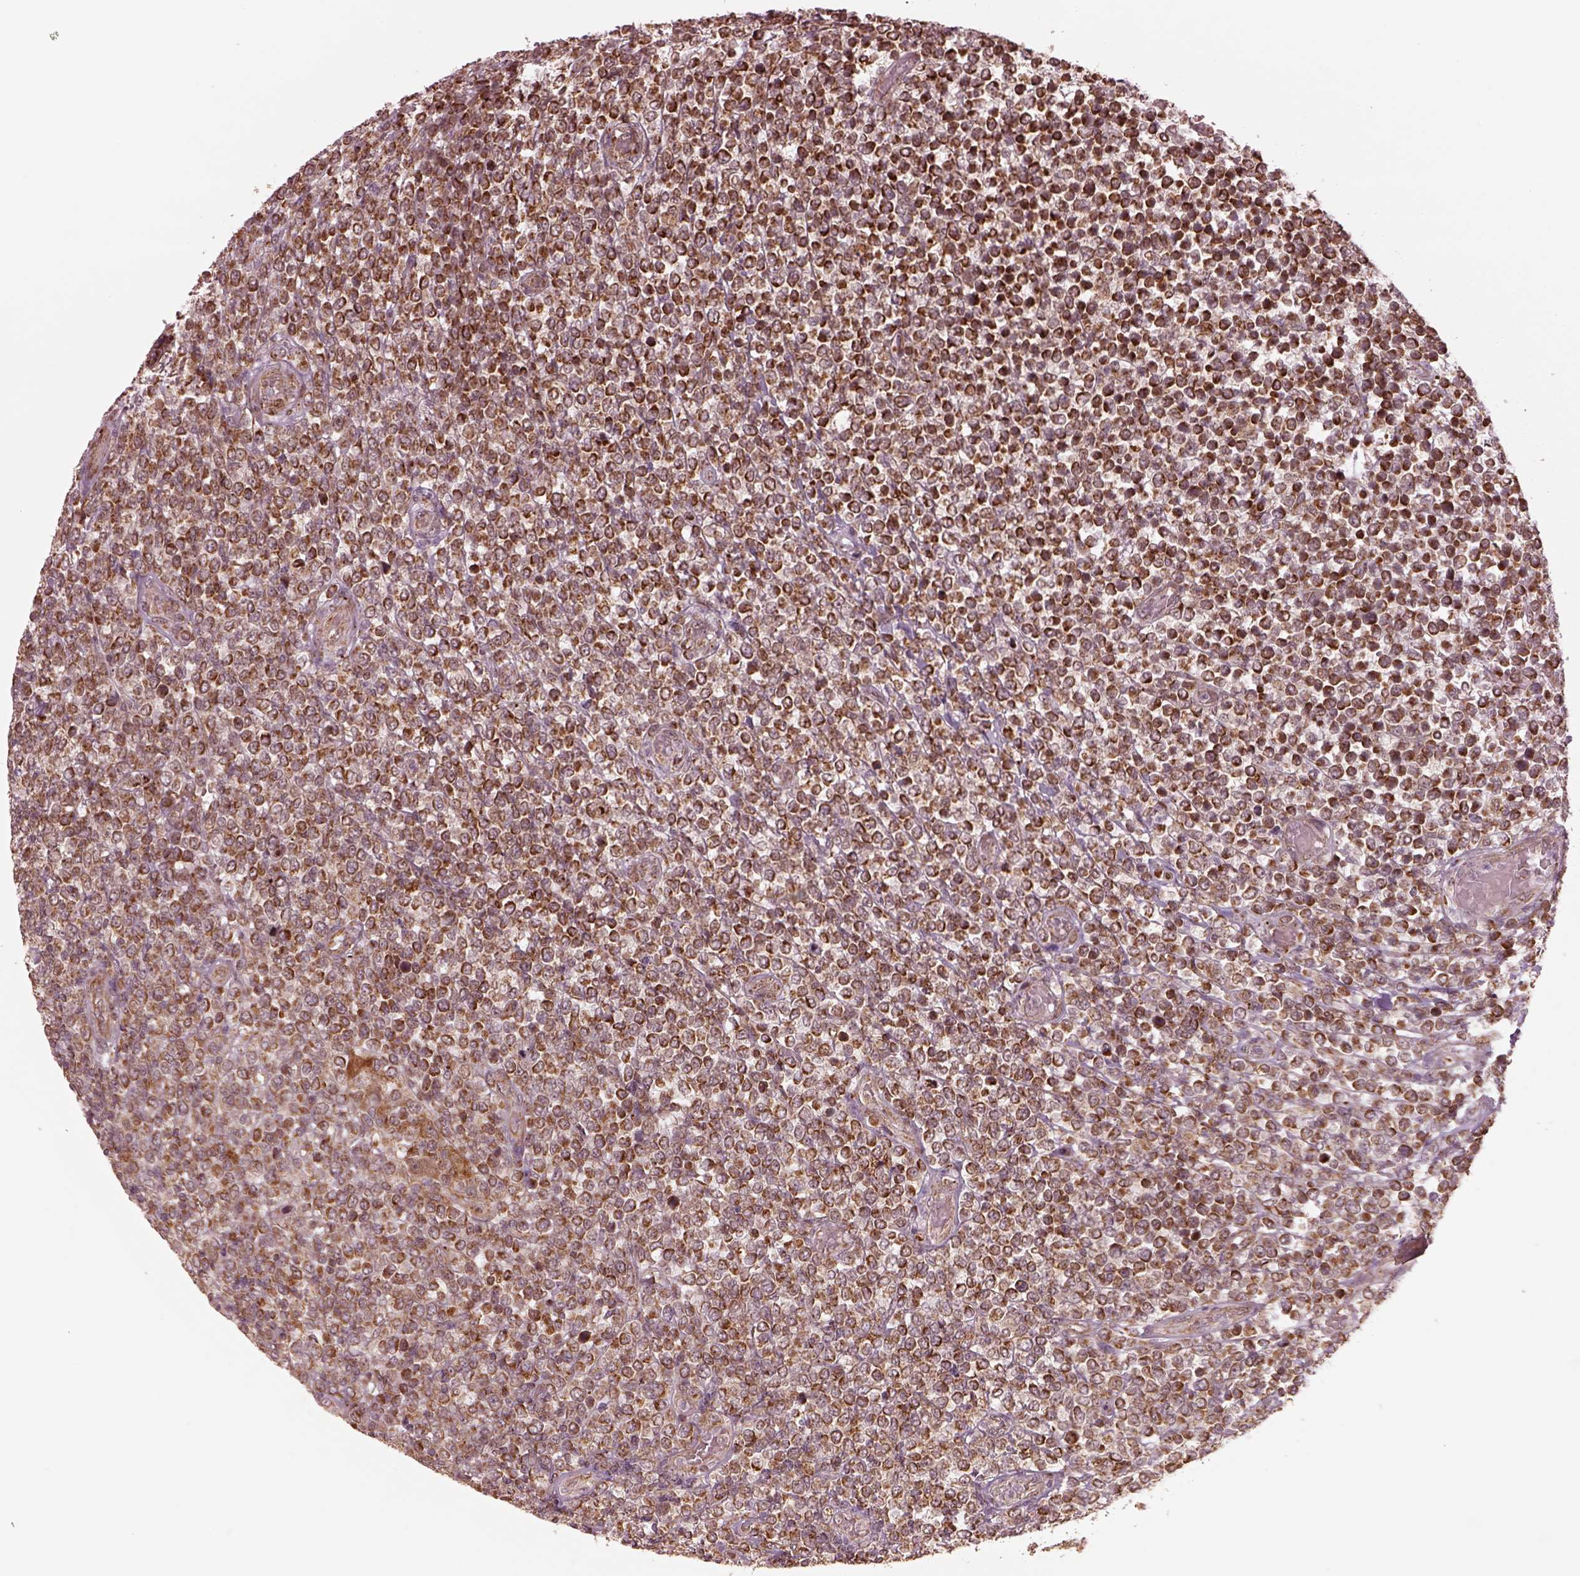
{"staining": {"intensity": "strong", "quantity": ">75%", "location": "cytoplasmic/membranous"}, "tissue": "lymphoma", "cell_type": "Tumor cells", "image_type": "cancer", "snomed": [{"axis": "morphology", "description": "Malignant lymphoma, non-Hodgkin's type, High grade"}, {"axis": "topography", "description": "Soft tissue"}], "caption": "Immunohistochemistry micrograph of human lymphoma stained for a protein (brown), which shows high levels of strong cytoplasmic/membranous expression in approximately >75% of tumor cells.", "gene": "SEL1L3", "patient": {"sex": "female", "age": 56}}